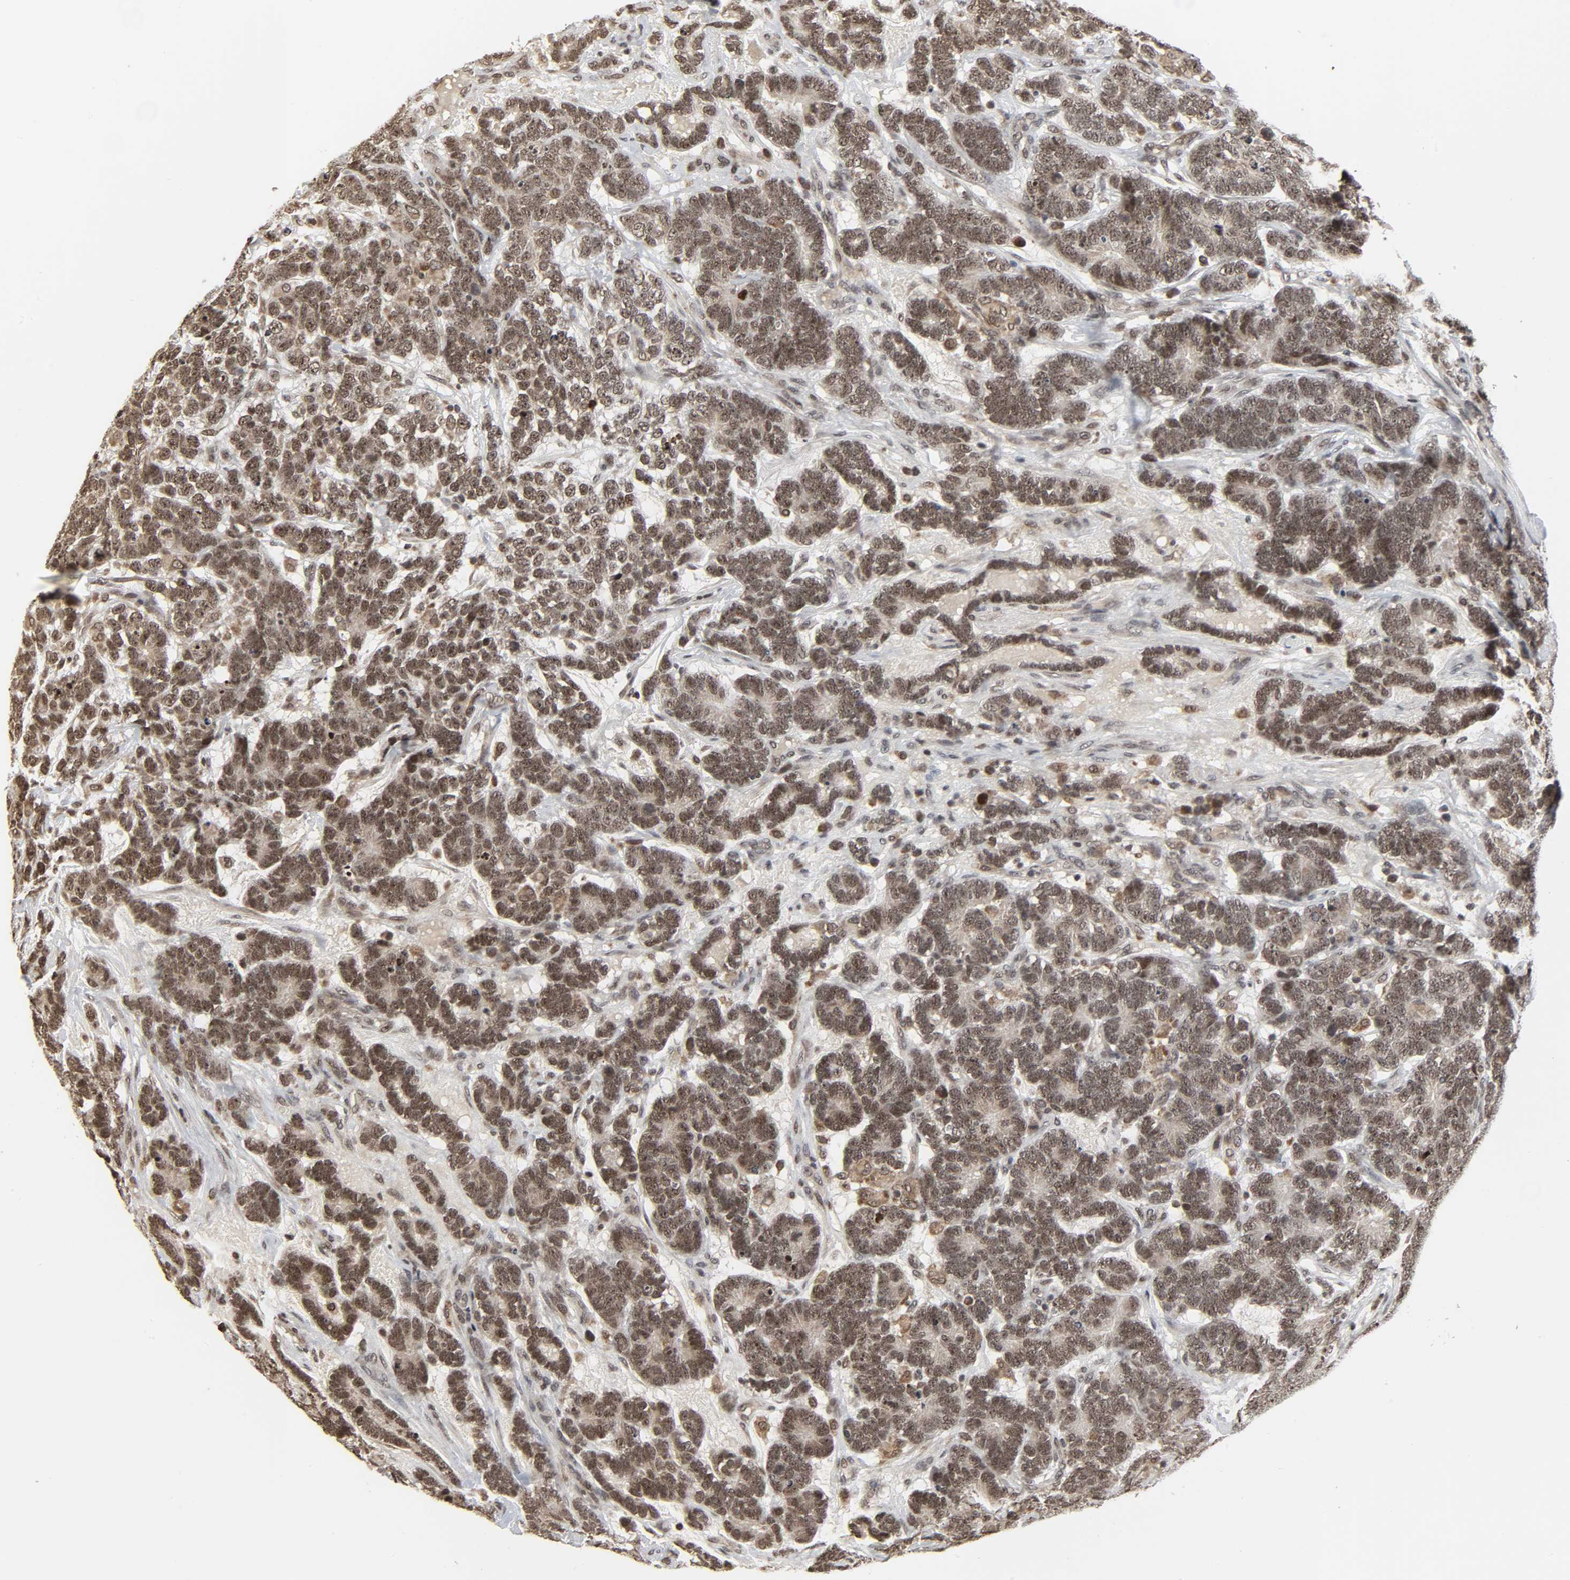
{"staining": {"intensity": "moderate", "quantity": ">75%", "location": "nuclear"}, "tissue": "testis cancer", "cell_type": "Tumor cells", "image_type": "cancer", "snomed": [{"axis": "morphology", "description": "Carcinoma, Embryonal, NOS"}, {"axis": "topography", "description": "Testis"}], "caption": "Human embryonal carcinoma (testis) stained for a protein (brown) displays moderate nuclear positive positivity in about >75% of tumor cells.", "gene": "XRCC1", "patient": {"sex": "male", "age": 26}}